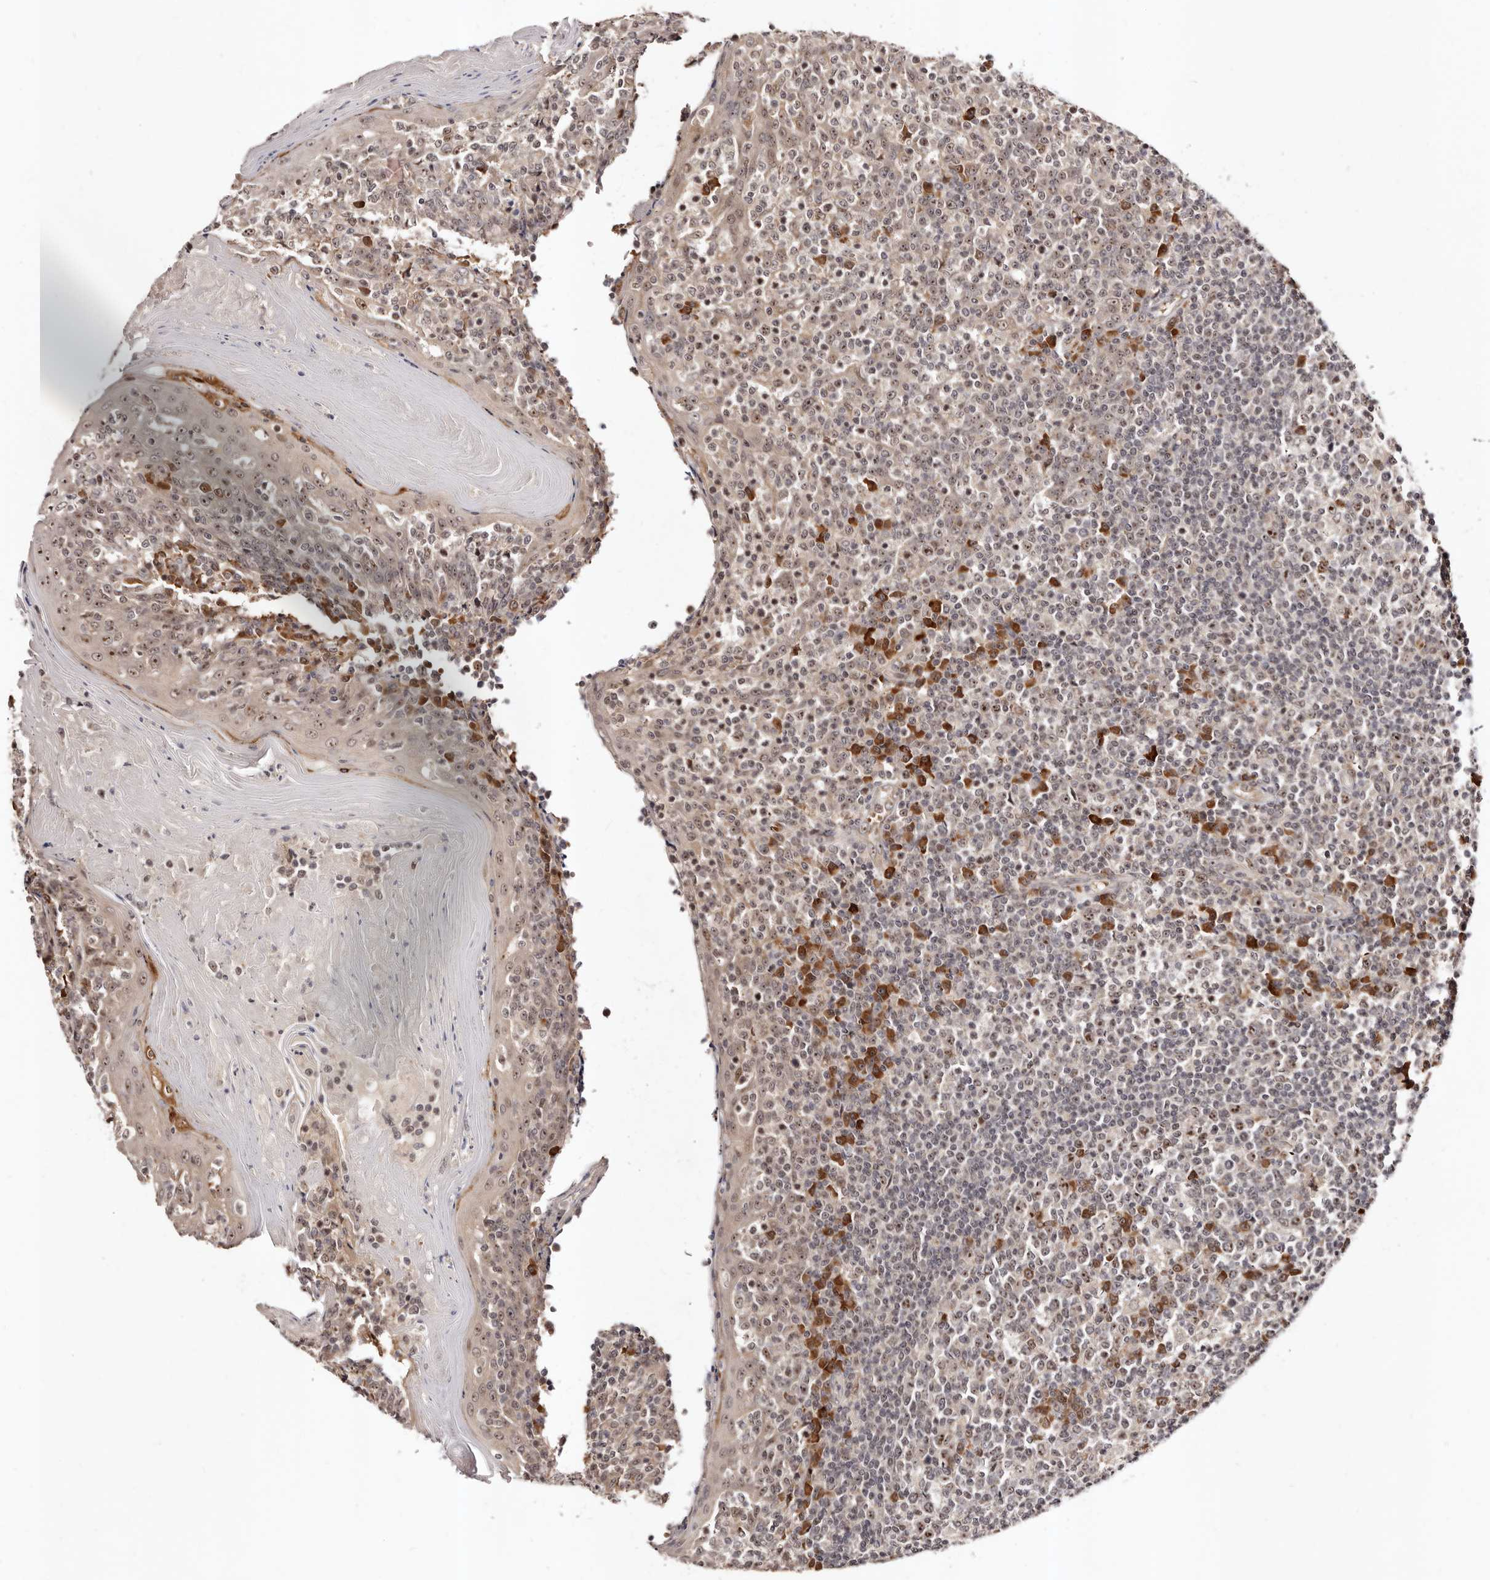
{"staining": {"intensity": "strong", "quantity": "<25%", "location": "cytoplasmic/membranous,nuclear"}, "tissue": "tonsil", "cell_type": "Germinal center cells", "image_type": "normal", "snomed": [{"axis": "morphology", "description": "Normal tissue, NOS"}, {"axis": "topography", "description": "Tonsil"}], "caption": "DAB (3,3'-diaminobenzidine) immunohistochemical staining of normal human tonsil reveals strong cytoplasmic/membranous,nuclear protein staining in about <25% of germinal center cells.", "gene": "APOL6", "patient": {"sex": "female", "age": 19}}